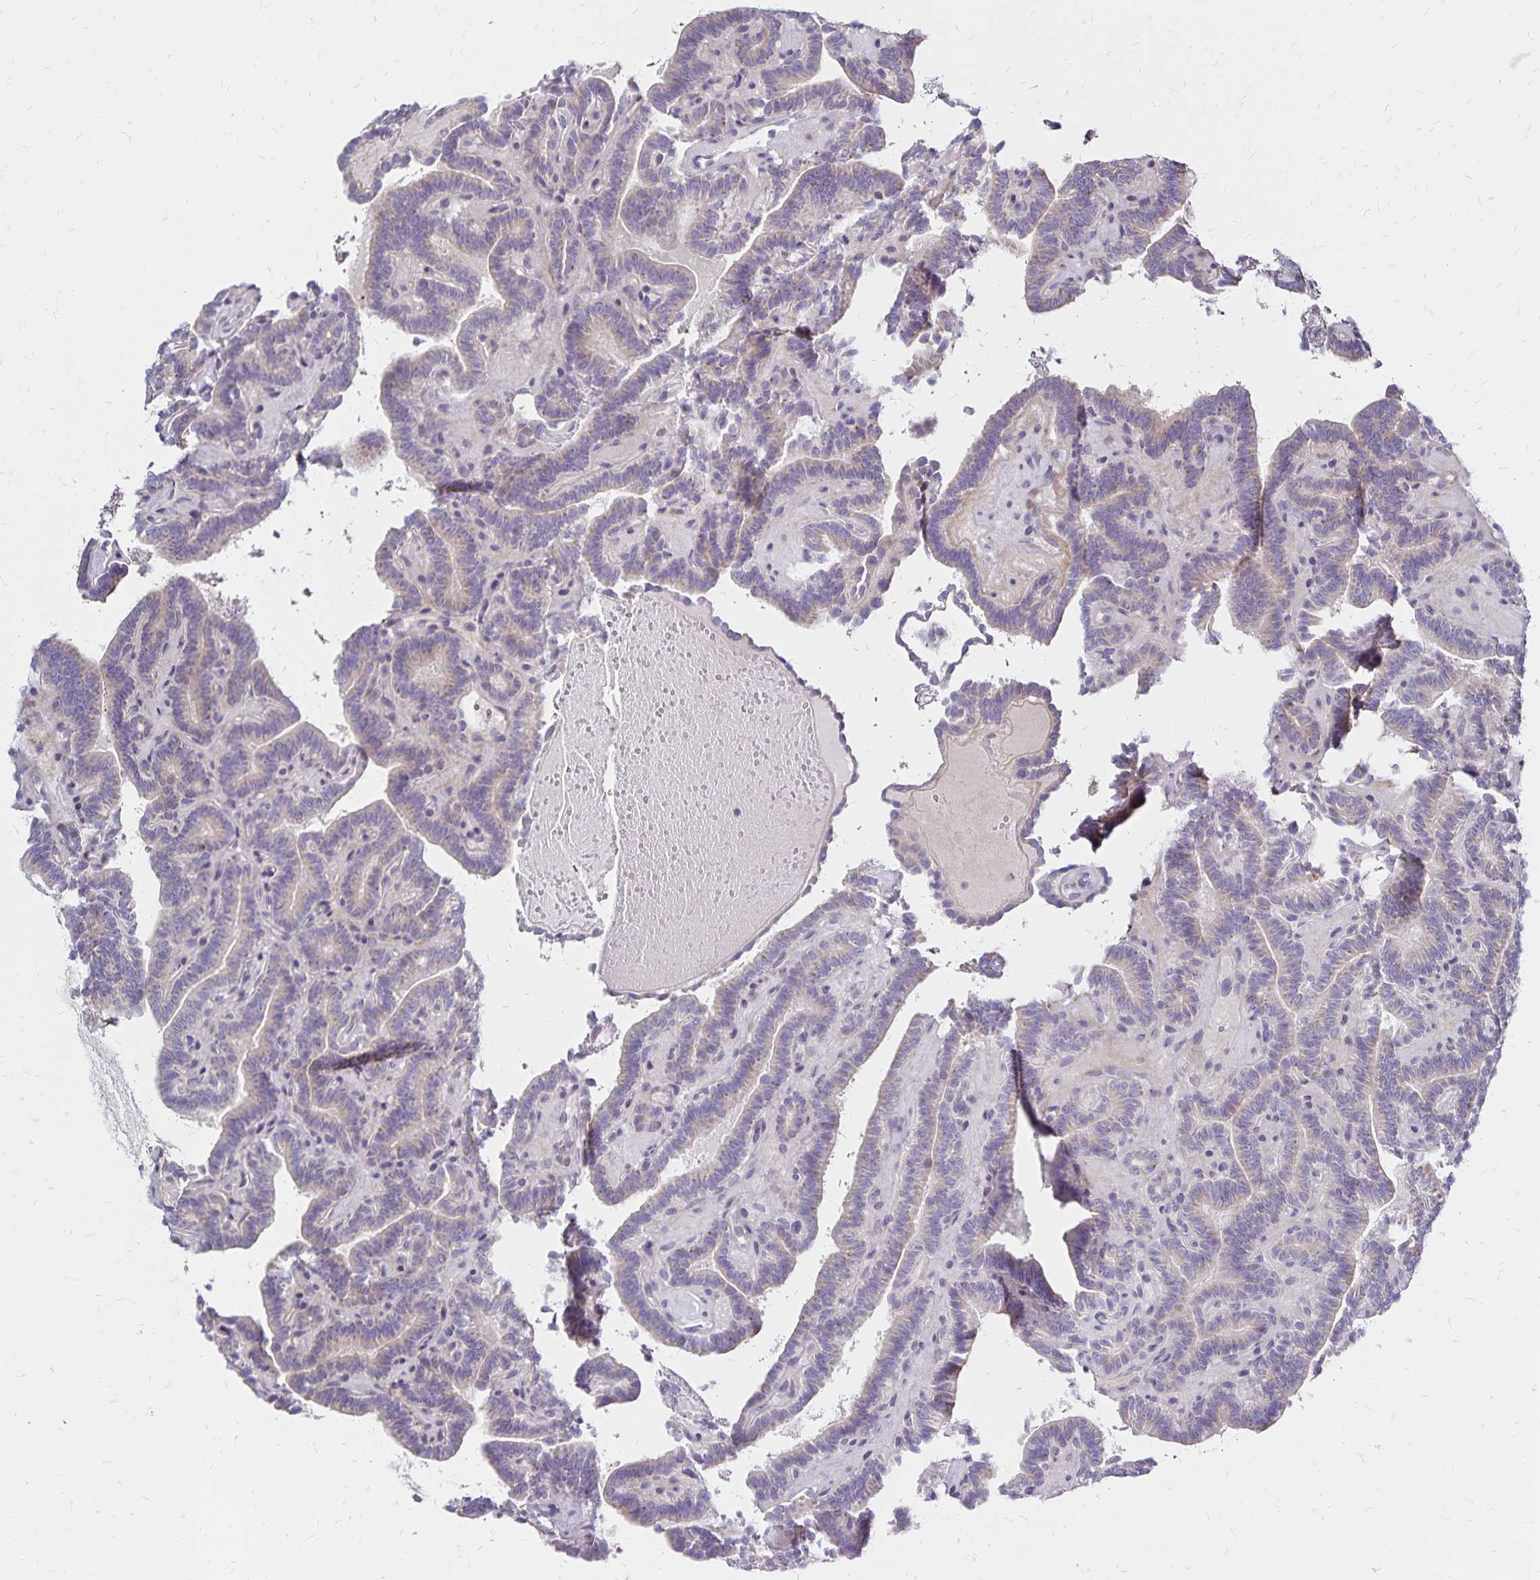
{"staining": {"intensity": "weak", "quantity": "<25%", "location": "cytoplasmic/membranous"}, "tissue": "thyroid cancer", "cell_type": "Tumor cells", "image_type": "cancer", "snomed": [{"axis": "morphology", "description": "Papillary adenocarcinoma, NOS"}, {"axis": "topography", "description": "Thyroid gland"}], "caption": "A high-resolution histopathology image shows IHC staining of papillary adenocarcinoma (thyroid), which displays no significant staining in tumor cells.", "gene": "NAGPA", "patient": {"sex": "female", "age": 21}}